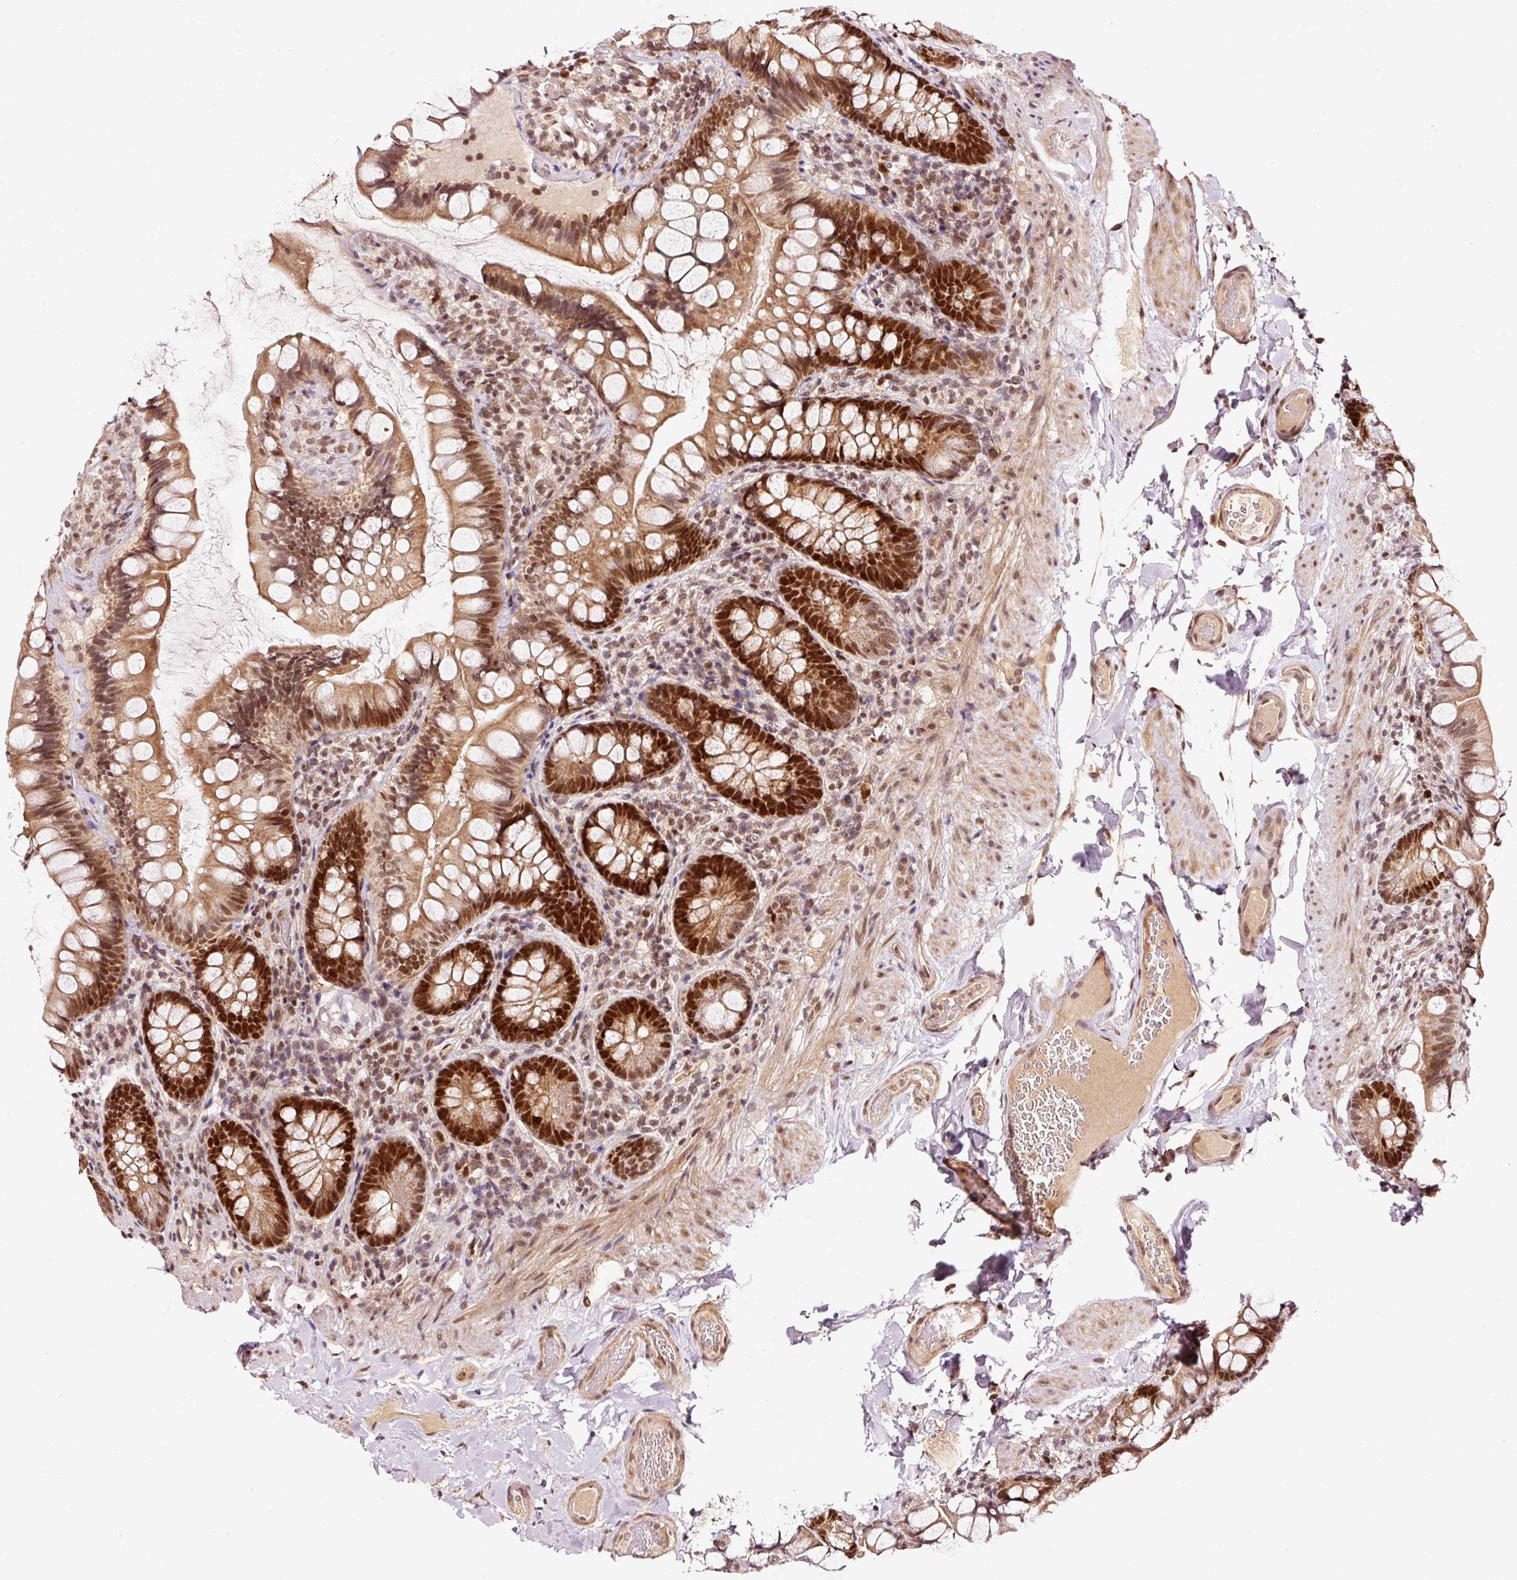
{"staining": {"intensity": "strong", "quantity": "25%-75%", "location": "nuclear"}, "tissue": "small intestine", "cell_type": "Glandular cells", "image_type": "normal", "snomed": [{"axis": "morphology", "description": "Normal tissue, NOS"}, {"axis": "topography", "description": "Small intestine"}], "caption": "A micrograph of human small intestine stained for a protein displays strong nuclear brown staining in glandular cells. Nuclei are stained in blue.", "gene": "RFC4", "patient": {"sex": "male", "age": 70}}